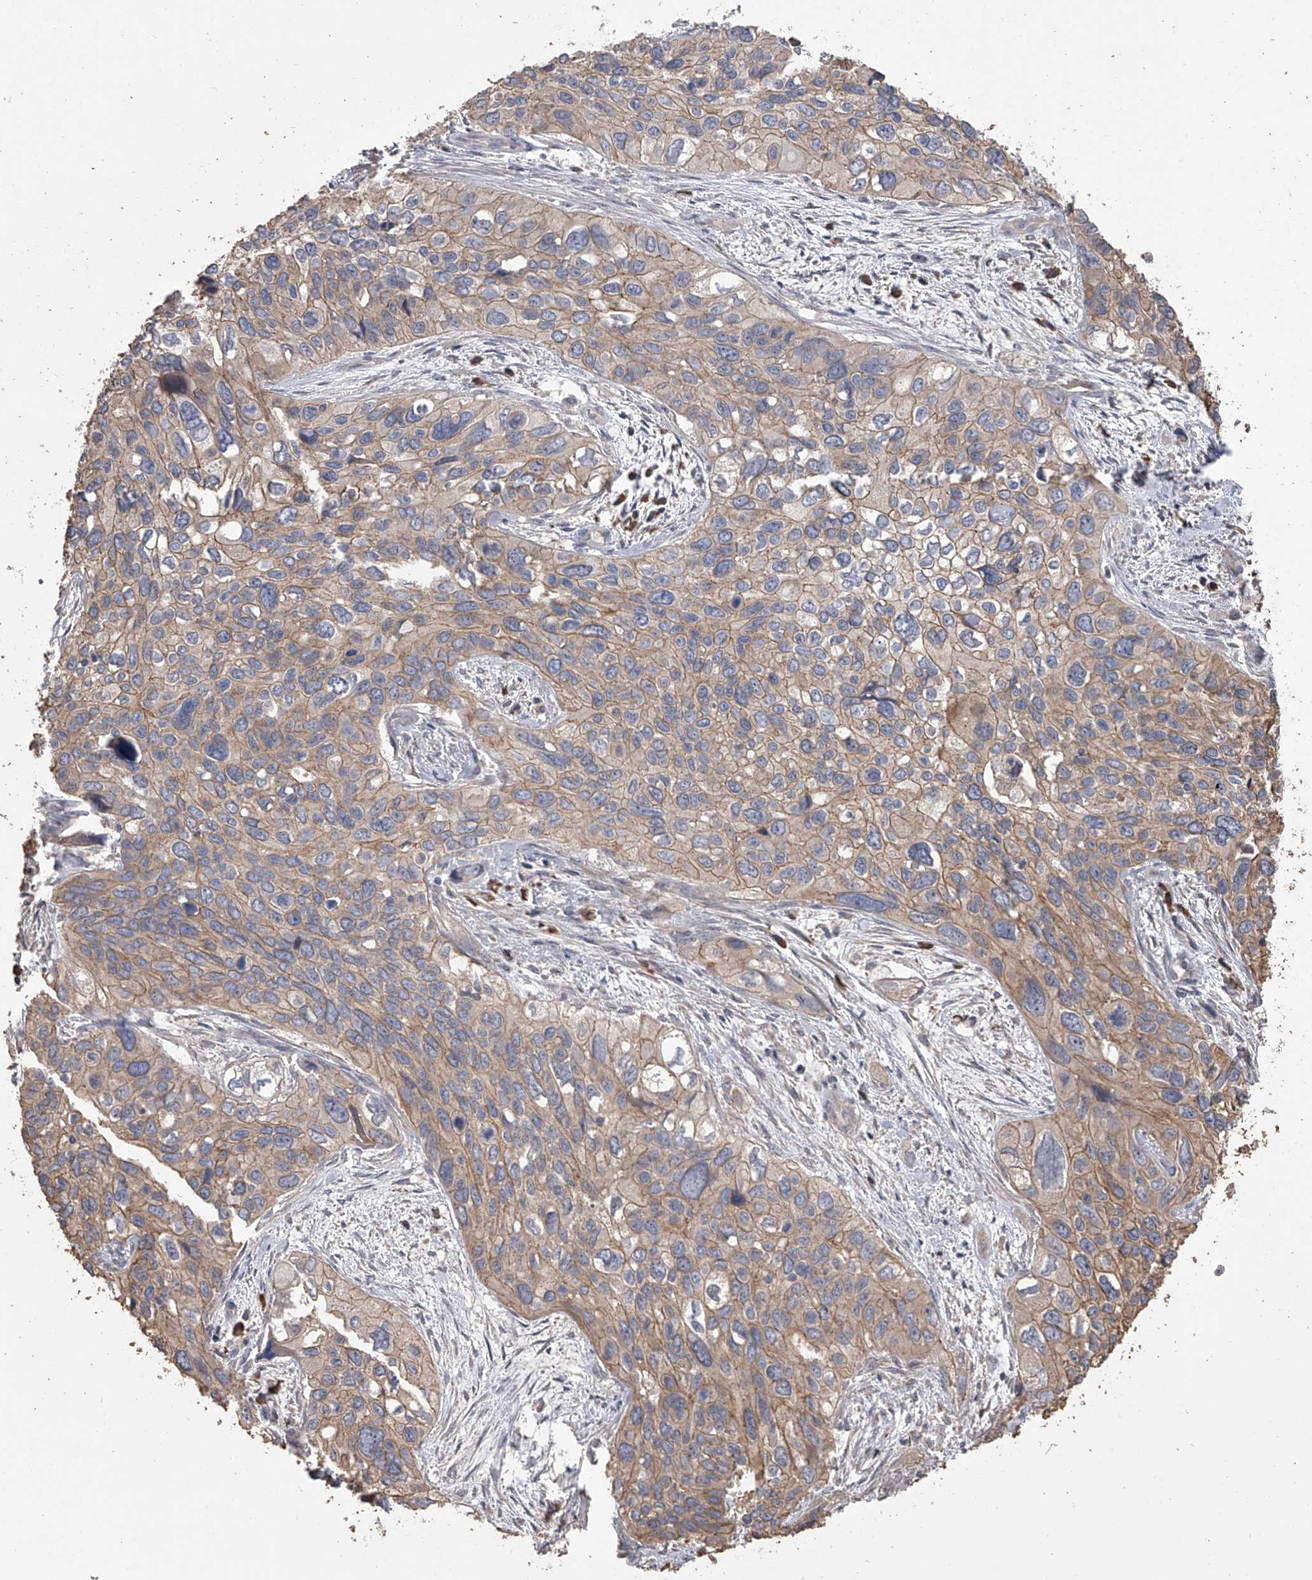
{"staining": {"intensity": "weak", "quantity": "25%-75%", "location": "cytoplasmic/membranous"}, "tissue": "cervical cancer", "cell_type": "Tumor cells", "image_type": "cancer", "snomed": [{"axis": "morphology", "description": "Squamous cell carcinoma, NOS"}, {"axis": "topography", "description": "Cervix"}], "caption": "Immunohistochemical staining of squamous cell carcinoma (cervical) displays low levels of weak cytoplasmic/membranous protein positivity in approximately 25%-75% of tumor cells.", "gene": "ZNF343", "patient": {"sex": "female", "age": 55}}